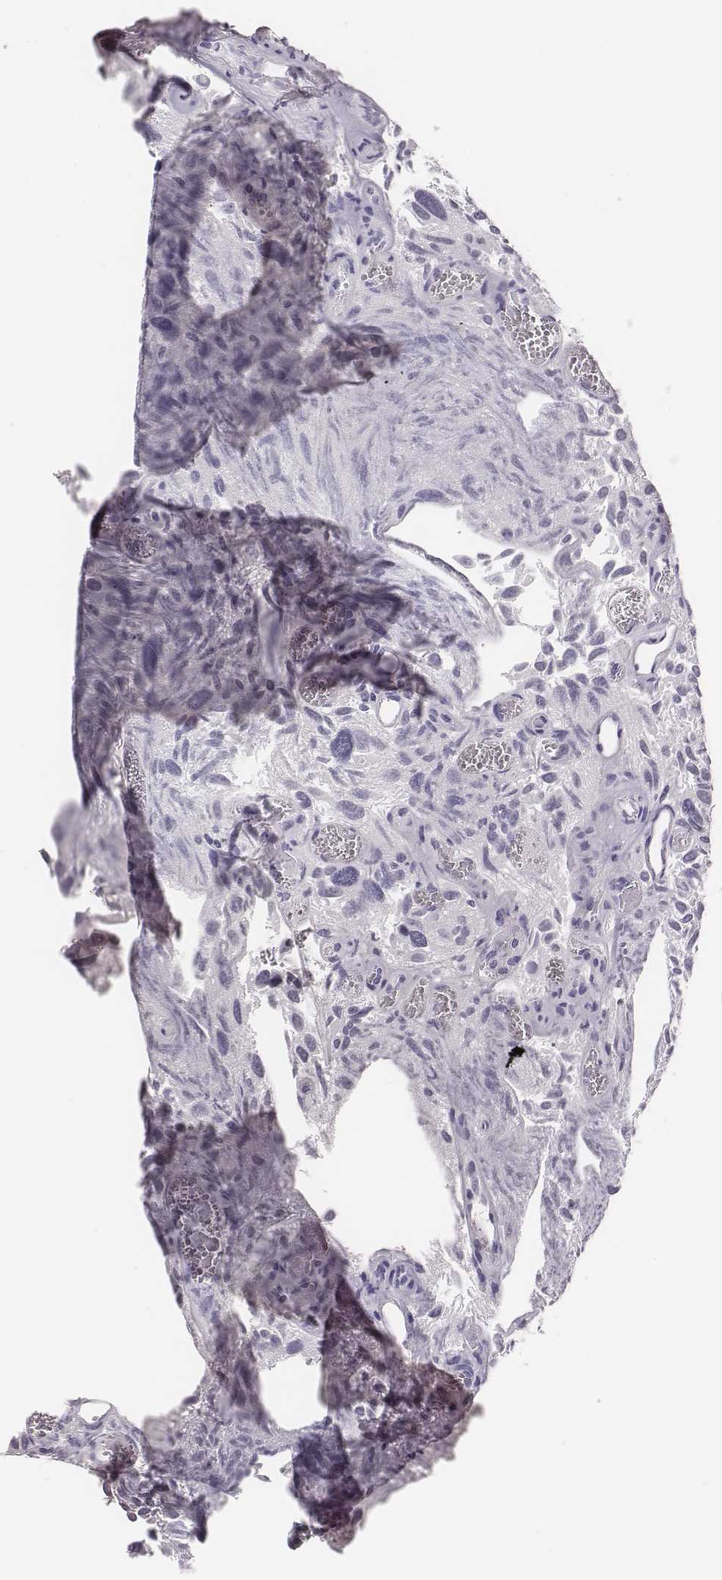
{"staining": {"intensity": "negative", "quantity": "none", "location": "none"}, "tissue": "urothelial cancer", "cell_type": "Tumor cells", "image_type": "cancer", "snomed": [{"axis": "morphology", "description": "Urothelial carcinoma, Low grade"}, {"axis": "topography", "description": "Urinary bladder"}], "caption": "A high-resolution photomicrograph shows immunohistochemistry (IHC) staining of urothelial cancer, which exhibits no significant staining in tumor cells.", "gene": "ADGRF4", "patient": {"sex": "female", "age": 69}}